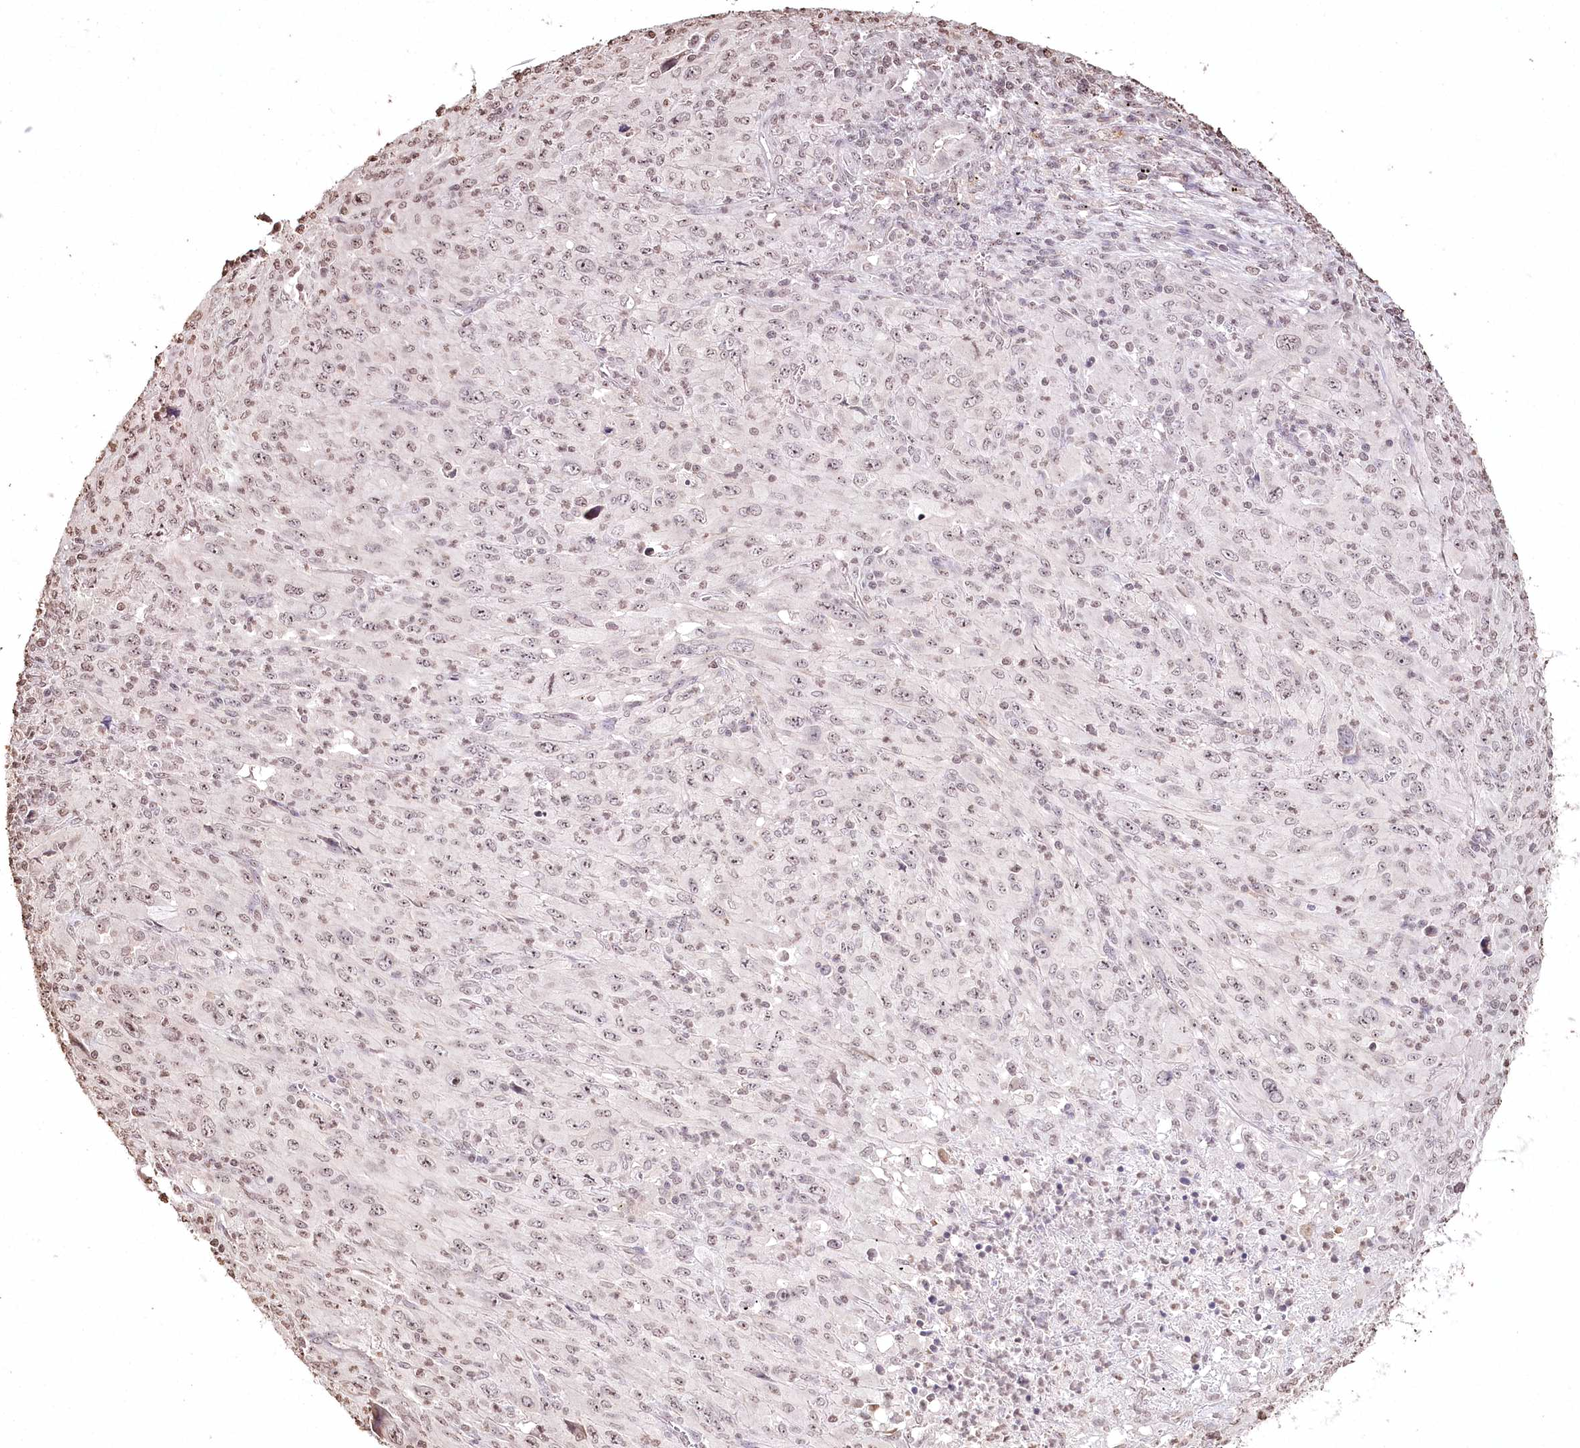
{"staining": {"intensity": "negative", "quantity": "none", "location": "none"}, "tissue": "melanoma", "cell_type": "Tumor cells", "image_type": "cancer", "snomed": [{"axis": "morphology", "description": "Malignant melanoma, Metastatic site"}, {"axis": "topography", "description": "Skin"}], "caption": "Melanoma was stained to show a protein in brown. There is no significant expression in tumor cells.", "gene": "DMXL1", "patient": {"sex": "female", "age": 56}}